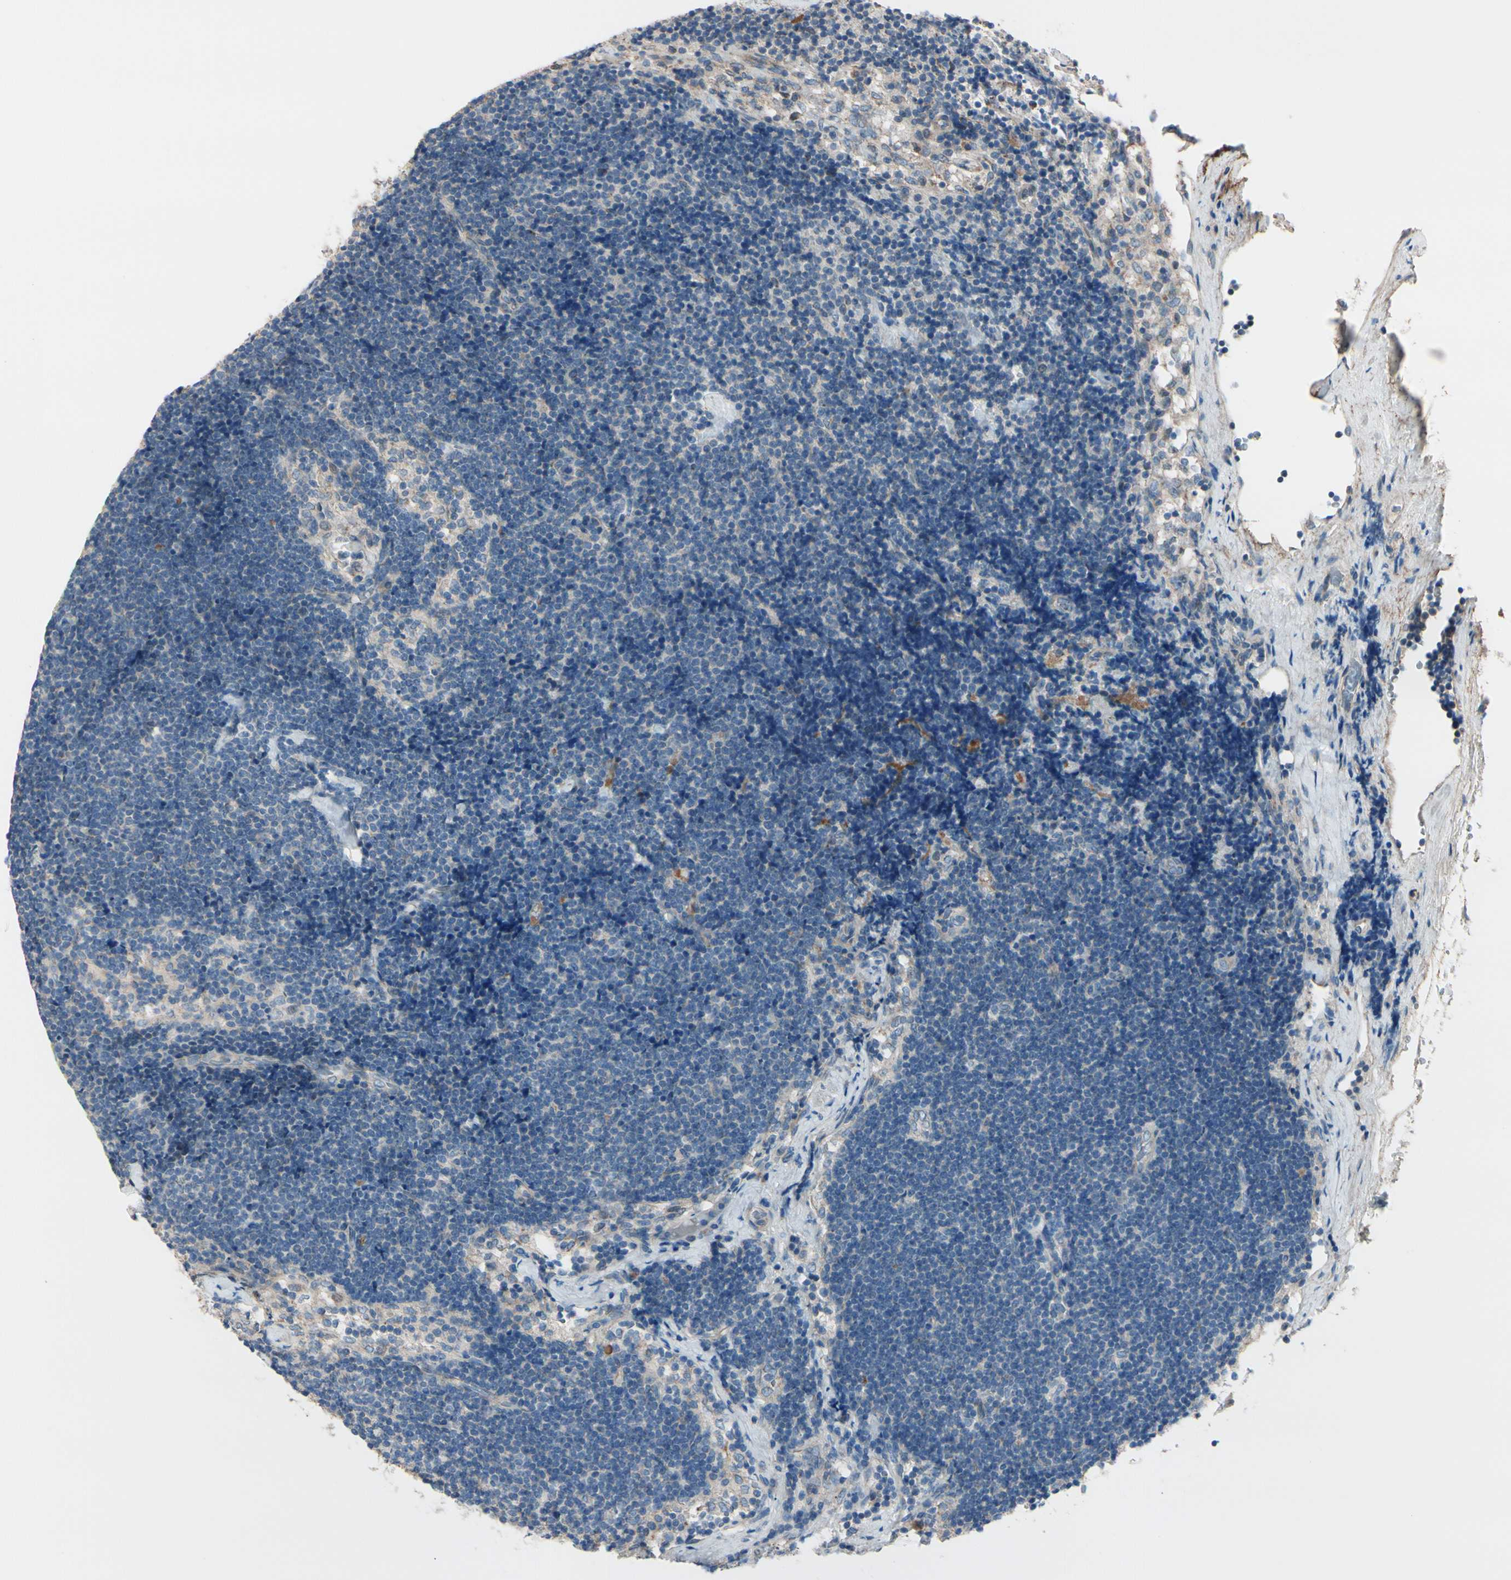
{"staining": {"intensity": "negative", "quantity": "none", "location": "none"}, "tissue": "lymph node", "cell_type": "Germinal center cells", "image_type": "normal", "snomed": [{"axis": "morphology", "description": "Normal tissue, NOS"}, {"axis": "topography", "description": "Lymph node"}], "caption": "Germinal center cells are negative for protein expression in normal human lymph node.", "gene": "EPHA3", "patient": {"sex": "male", "age": 63}}